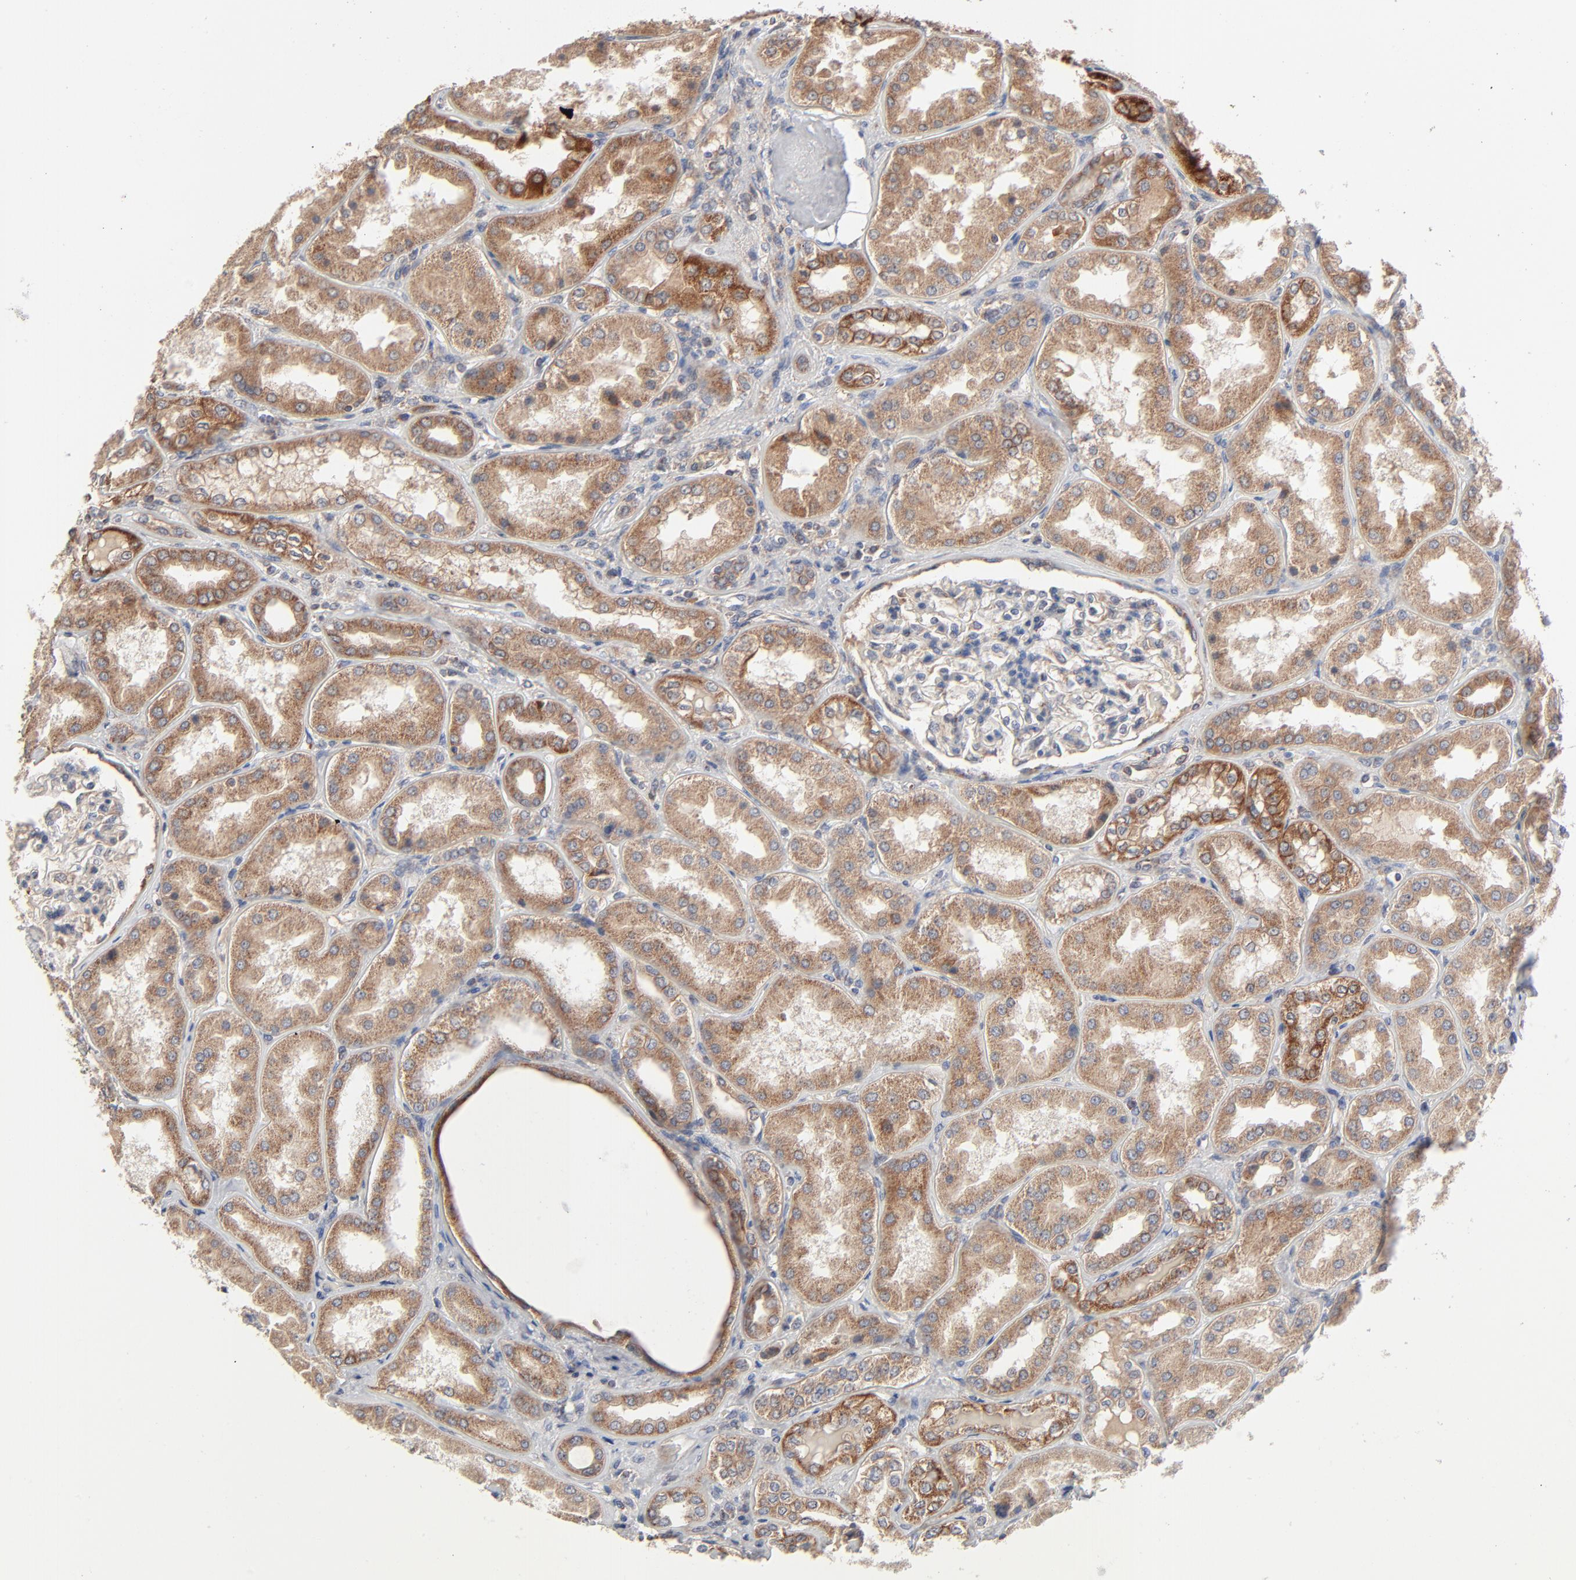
{"staining": {"intensity": "moderate", "quantity": "<25%", "location": "cytoplasmic/membranous"}, "tissue": "kidney", "cell_type": "Cells in glomeruli", "image_type": "normal", "snomed": [{"axis": "morphology", "description": "Normal tissue, NOS"}, {"axis": "topography", "description": "Kidney"}], "caption": "This photomicrograph shows unremarkable kidney stained with IHC to label a protein in brown. The cytoplasmic/membranous of cells in glomeruli show moderate positivity for the protein. Nuclei are counter-stained blue.", "gene": "ABLIM3", "patient": {"sex": "female", "age": 56}}